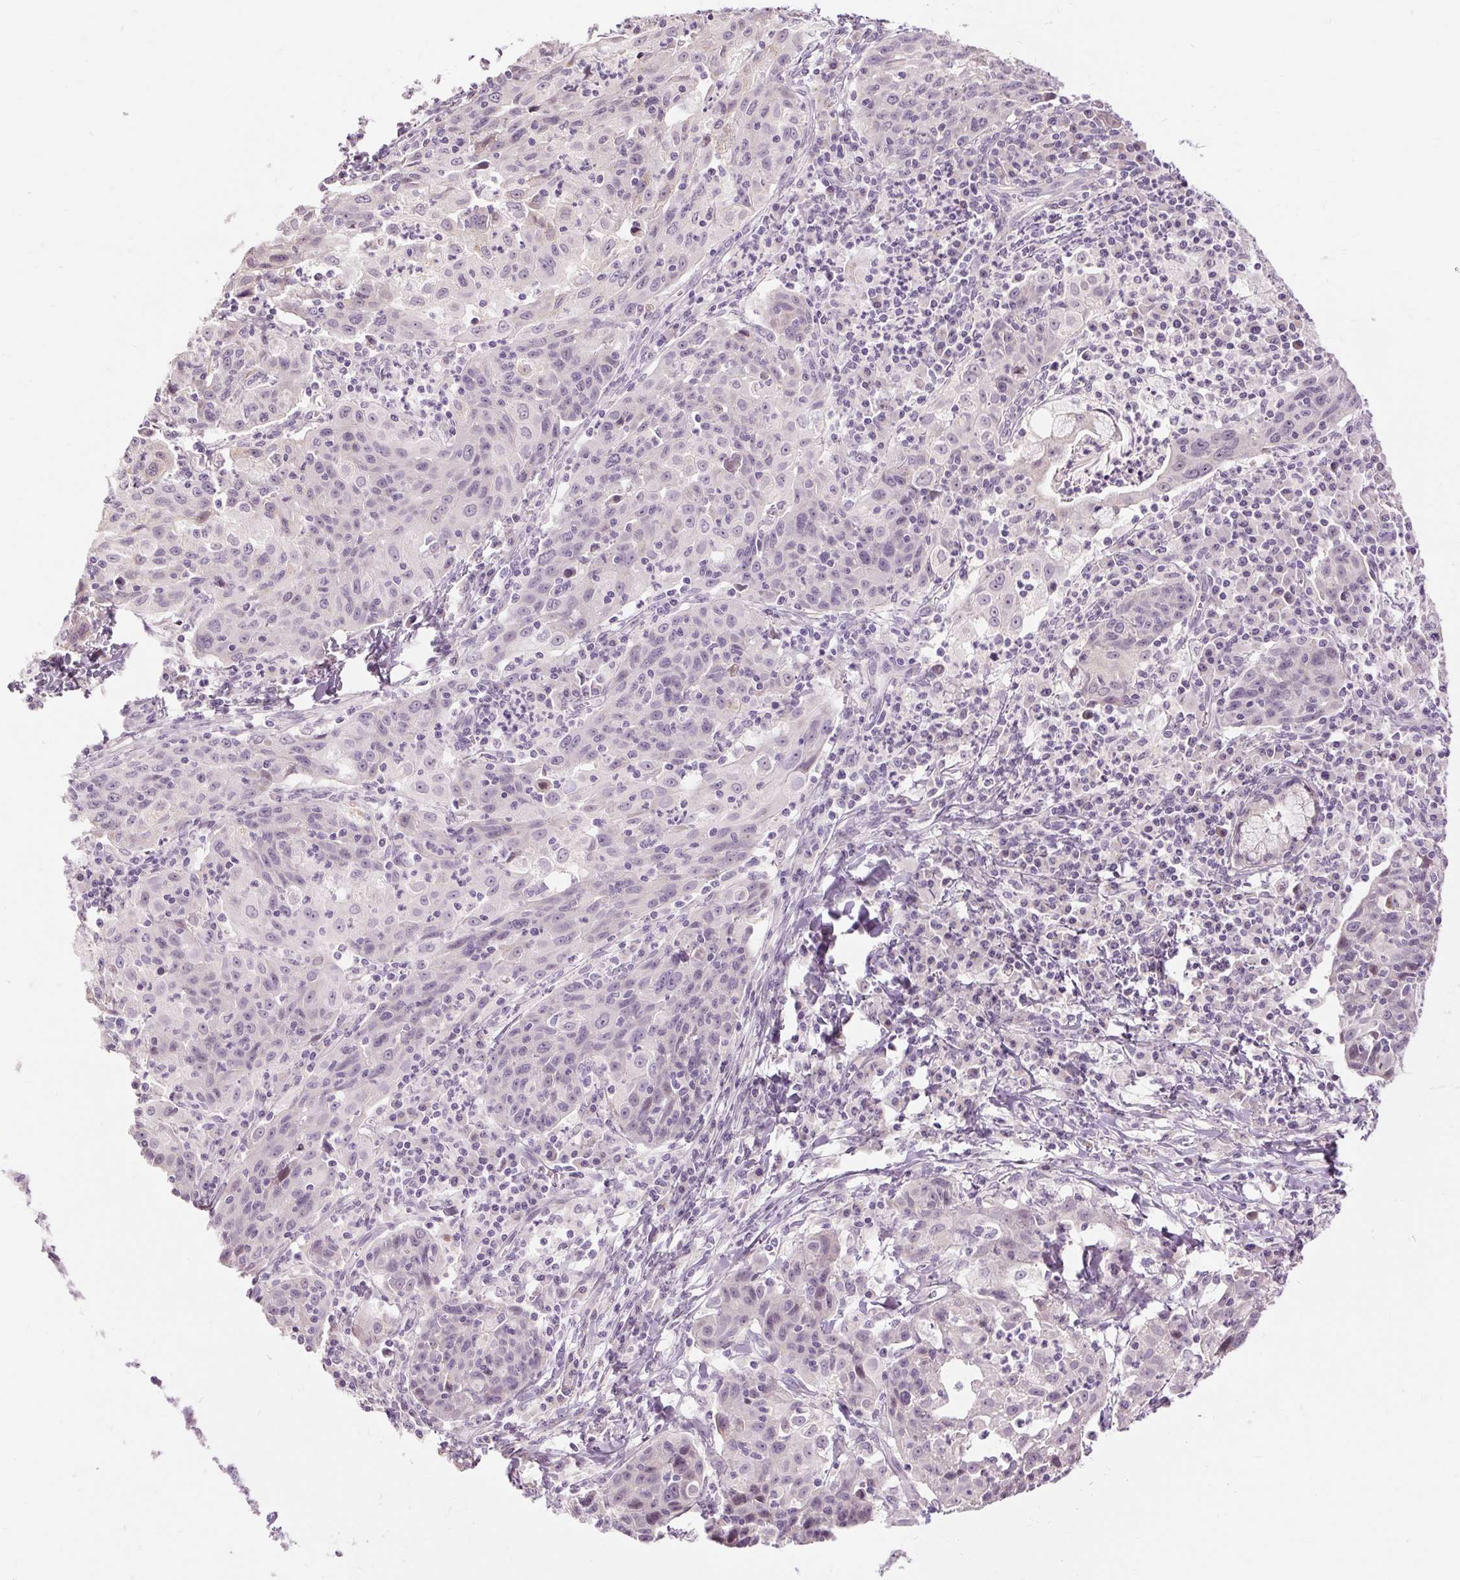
{"staining": {"intensity": "negative", "quantity": "none", "location": "none"}, "tissue": "lung cancer", "cell_type": "Tumor cells", "image_type": "cancer", "snomed": [{"axis": "morphology", "description": "Squamous cell carcinoma, NOS"}, {"axis": "morphology", "description": "Squamous cell carcinoma, metastatic, NOS"}, {"axis": "topography", "description": "Bronchus"}, {"axis": "topography", "description": "Lung"}], "caption": "Lung cancer (metastatic squamous cell carcinoma) stained for a protein using immunohistochemistry (IHC) displays no positivity tumor cells.", "gene": "CAPN3", "patient": {"sex": "male", "age": 62}}